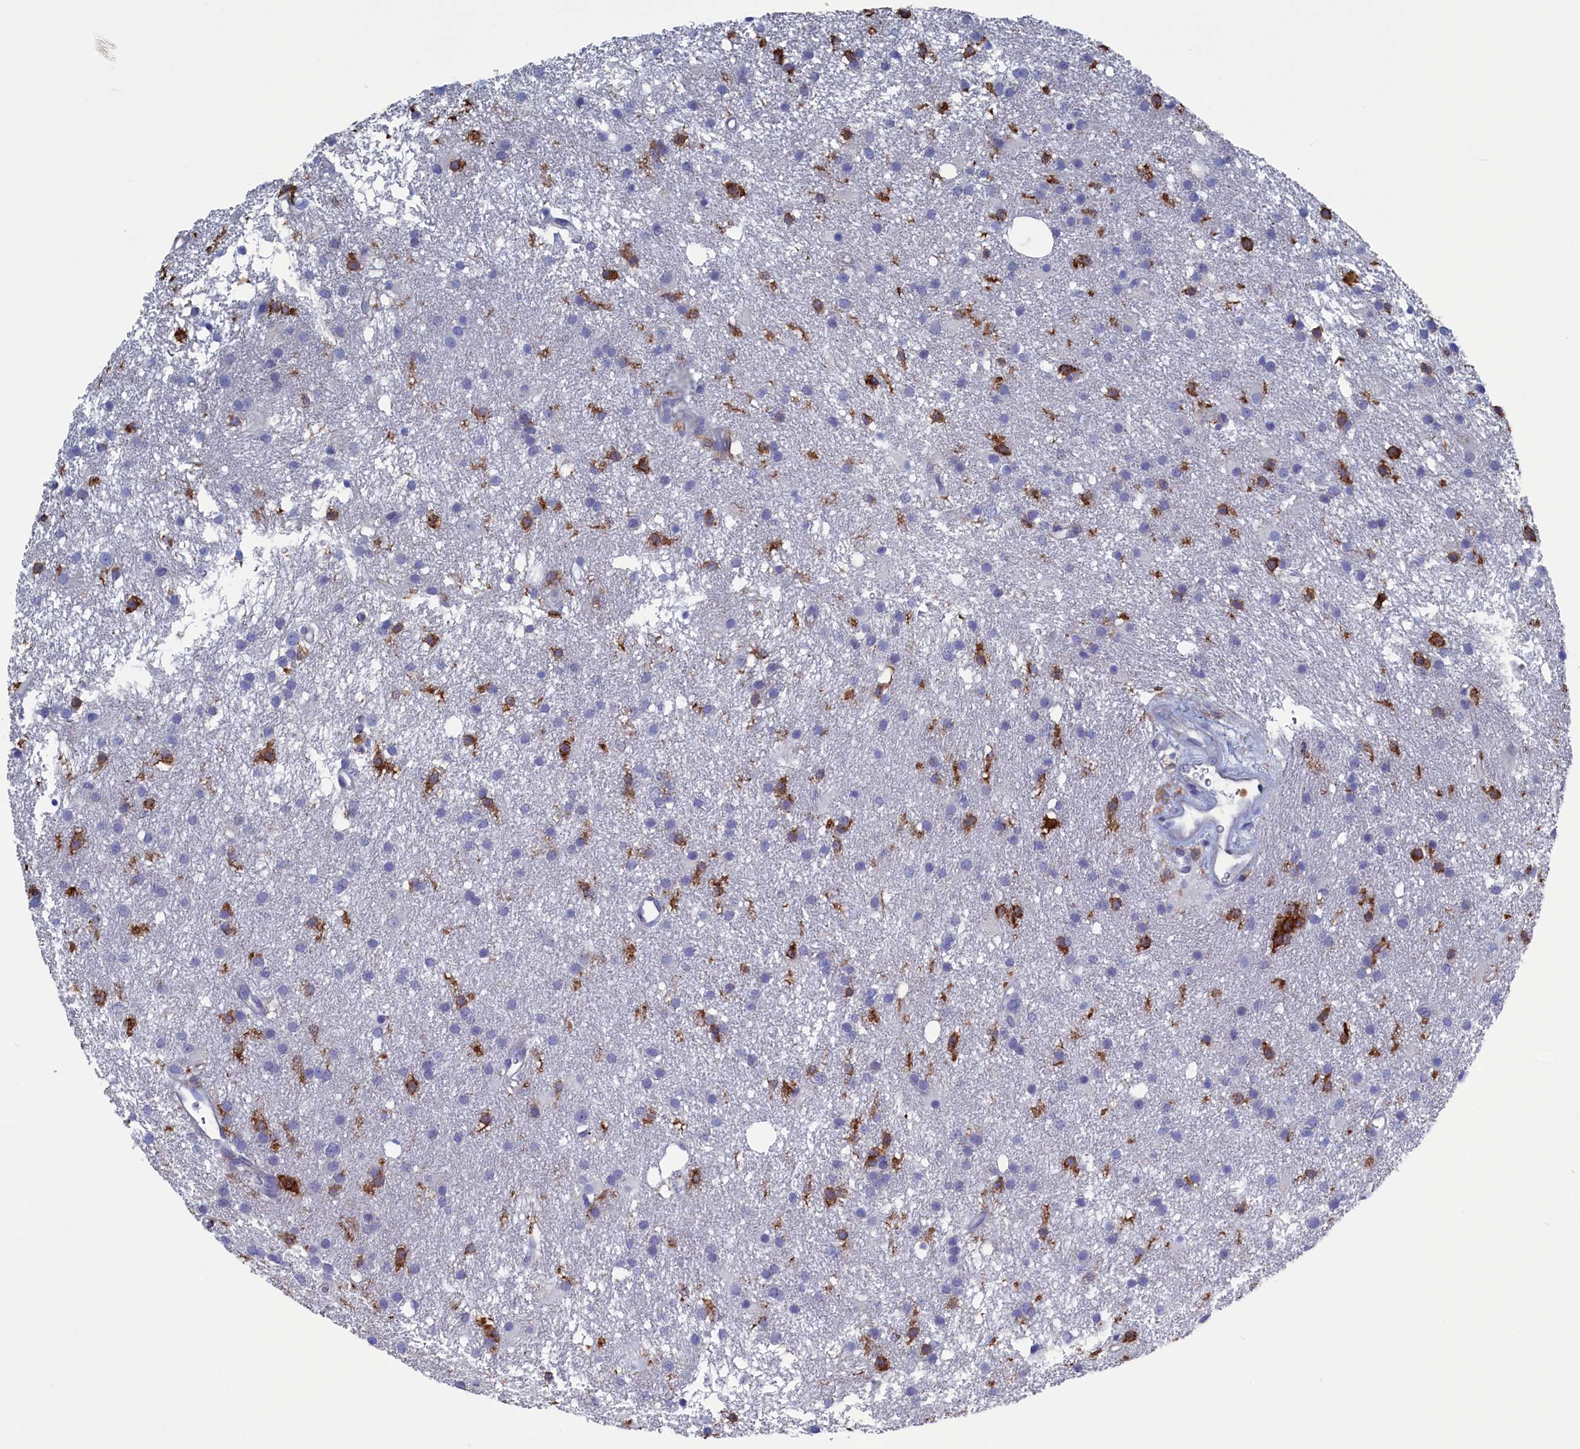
{"staining": {"intensity": "negative", "quantity": "none", "location": "none"}, "tissue": "glioma", "cell_type": "Tumor cells", "image_type": "cancer", "snomed": [{"axis": "morphology", "description": "Glioma, malignant, High grade"}, {"axis": "topography", "description": "Brain"}], "caption": "Immunohistochemistry image of human malignant high-grade glioma stained for a protein (brown), which displays no expression in tumor cells.", "gene": "TYROBP", "patient": {"sex": "male", "age": 77}}